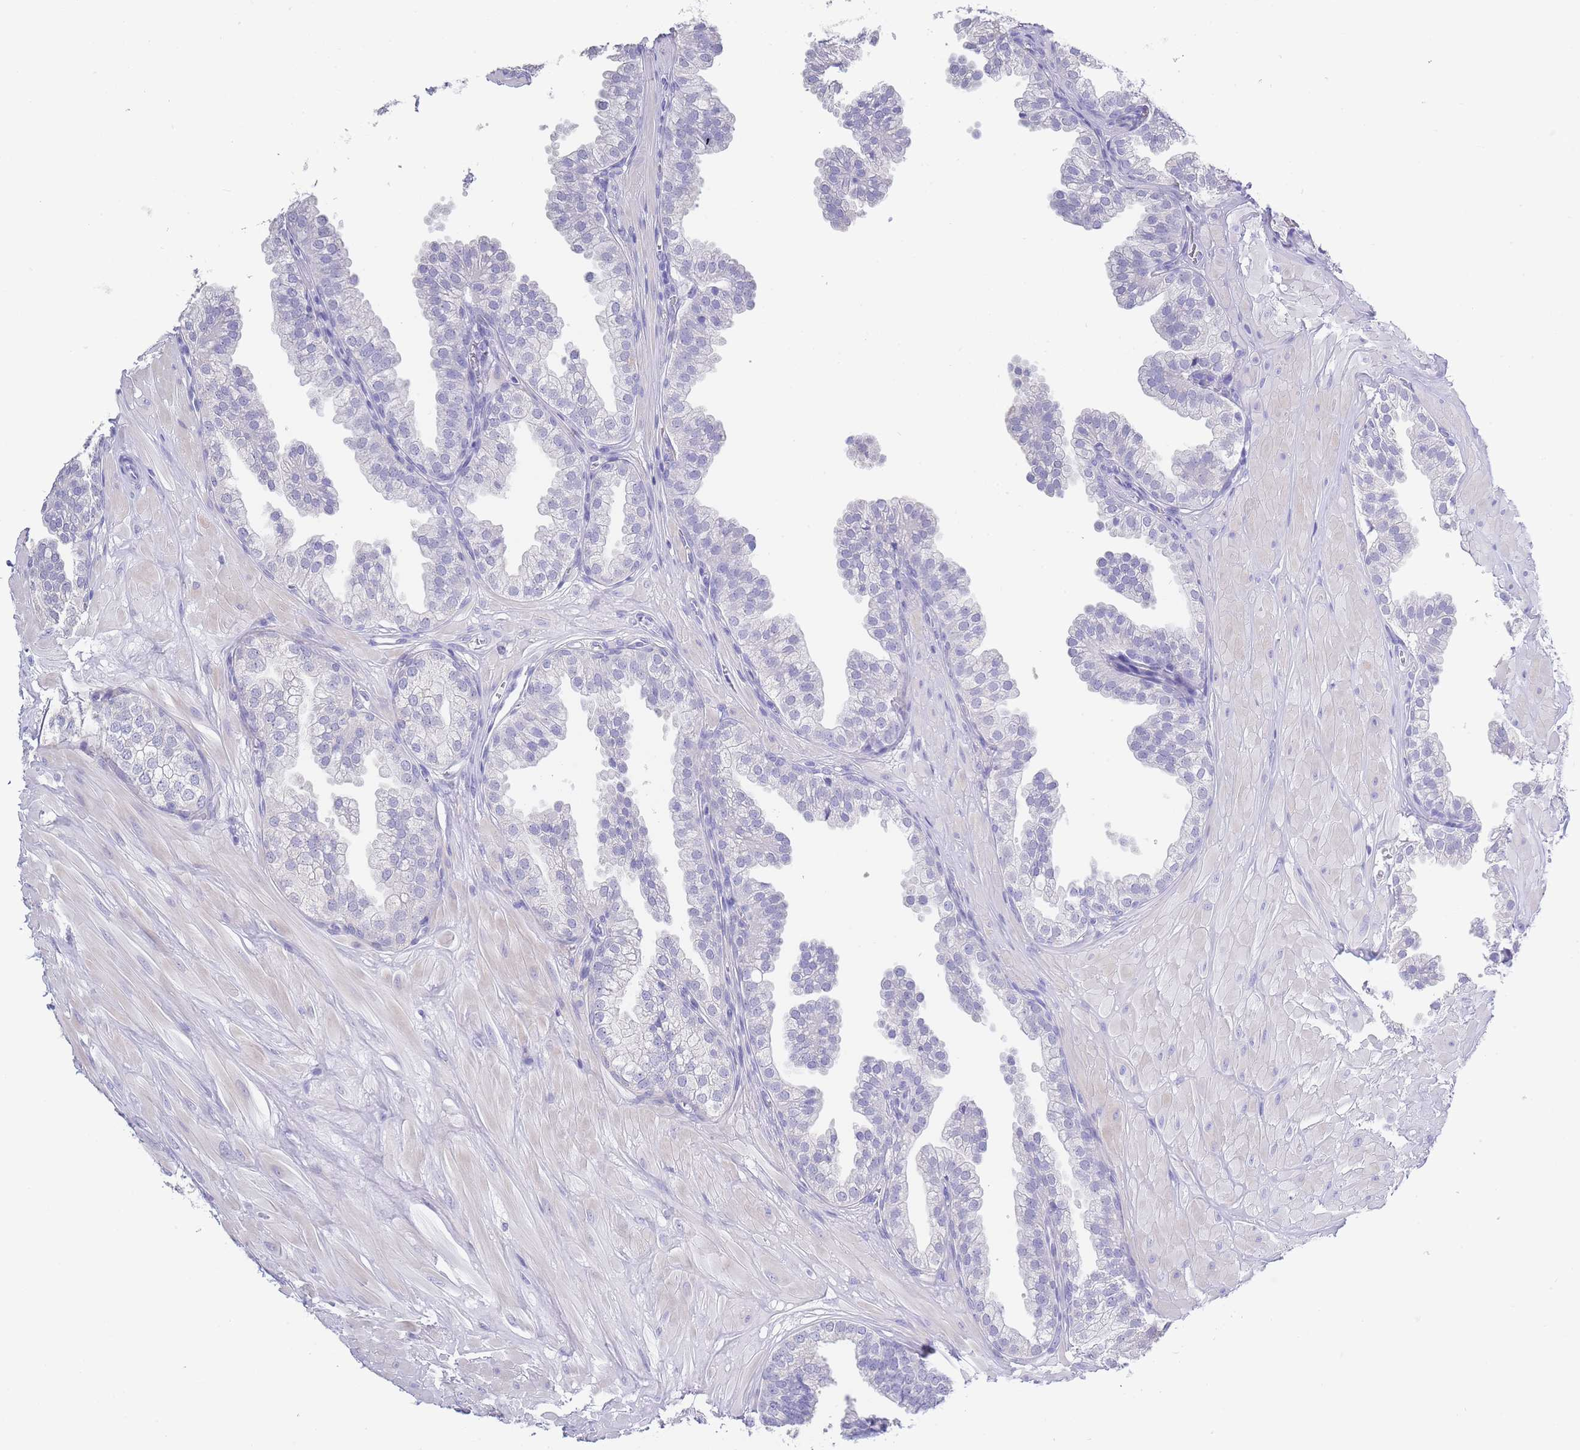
{"staining": {"intensity": "negative", "quantity": "none", "location": "none"}, "tissue": "prostate", "cell_type": "Glandular cells", "image_type": "normal", "snomed": [{"axis": "morphology", "description": "Normal tissue, NOS"}, {"axis": "topography", "description": "Prostate"}, {"axis": "topography", "description": "Peripheral nerve tissue"}], "caption": "This is an immunohistochemistry micrograph of benign prostate. There is no expression in glandular cells.", "gene": "CD37", "patient": {"sex": "male", "age": 55}}